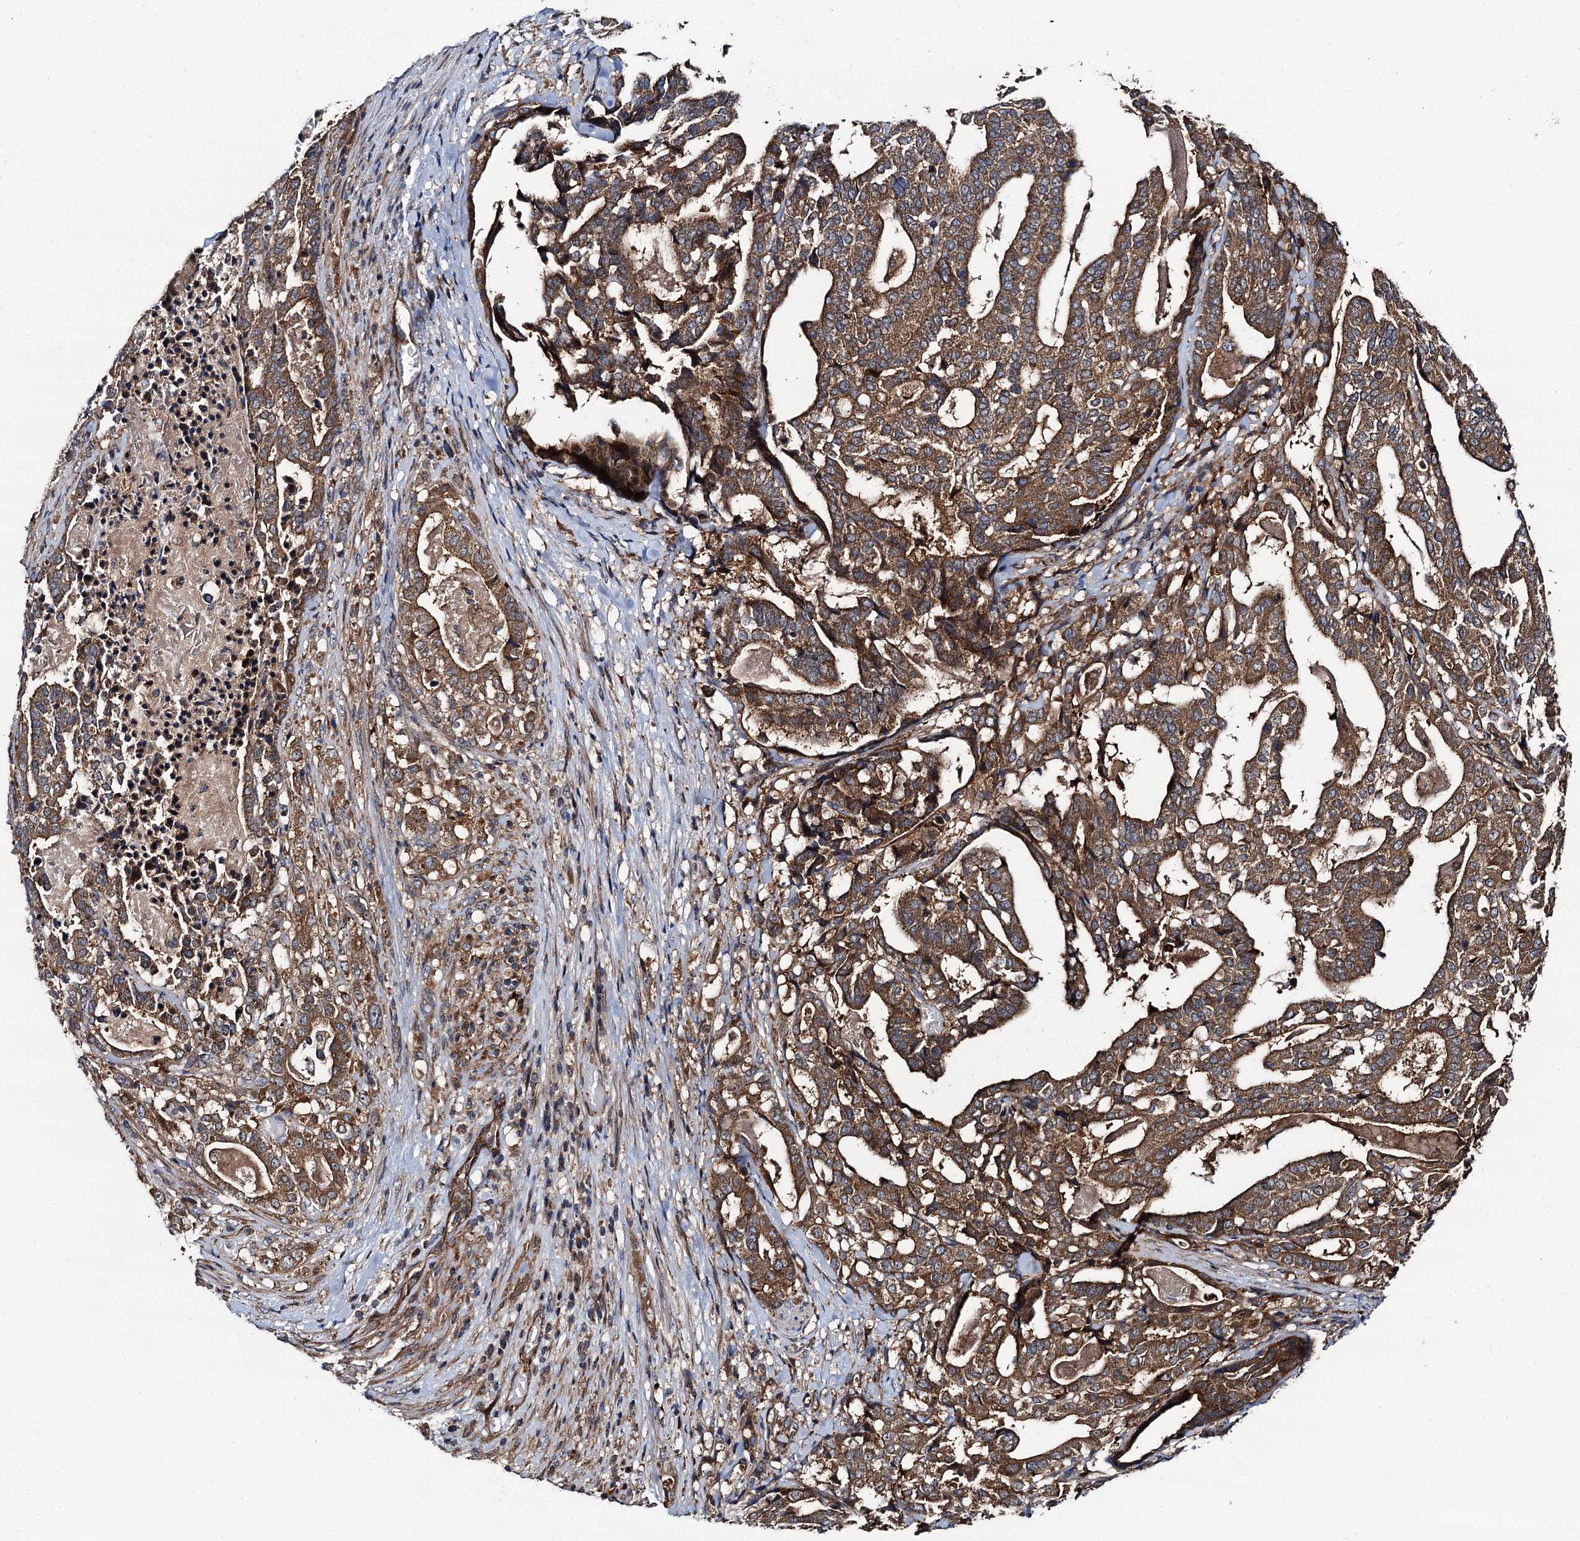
{"staining": {"intensity": "strong", "quantity": ">75%", "location": "cytoplasmic/membranous"}, "tissue": "stomach cancer", "cell_type": "Tumor cells", "image_type": "cancer", "snomed": [{"axis": "morphology", "description": "Adenocarcinoma, NOS"}, {"axis": "topography", "description": "Stomach"}], "caption": "A brown stain labels strong cytoplasmic/membranous expression of a protein in stomach adenocarcinoma tumor cells. Nuclei are stained in blue.", "gene": "NEK1", "patient": {"sex": "male", "age": 48}}